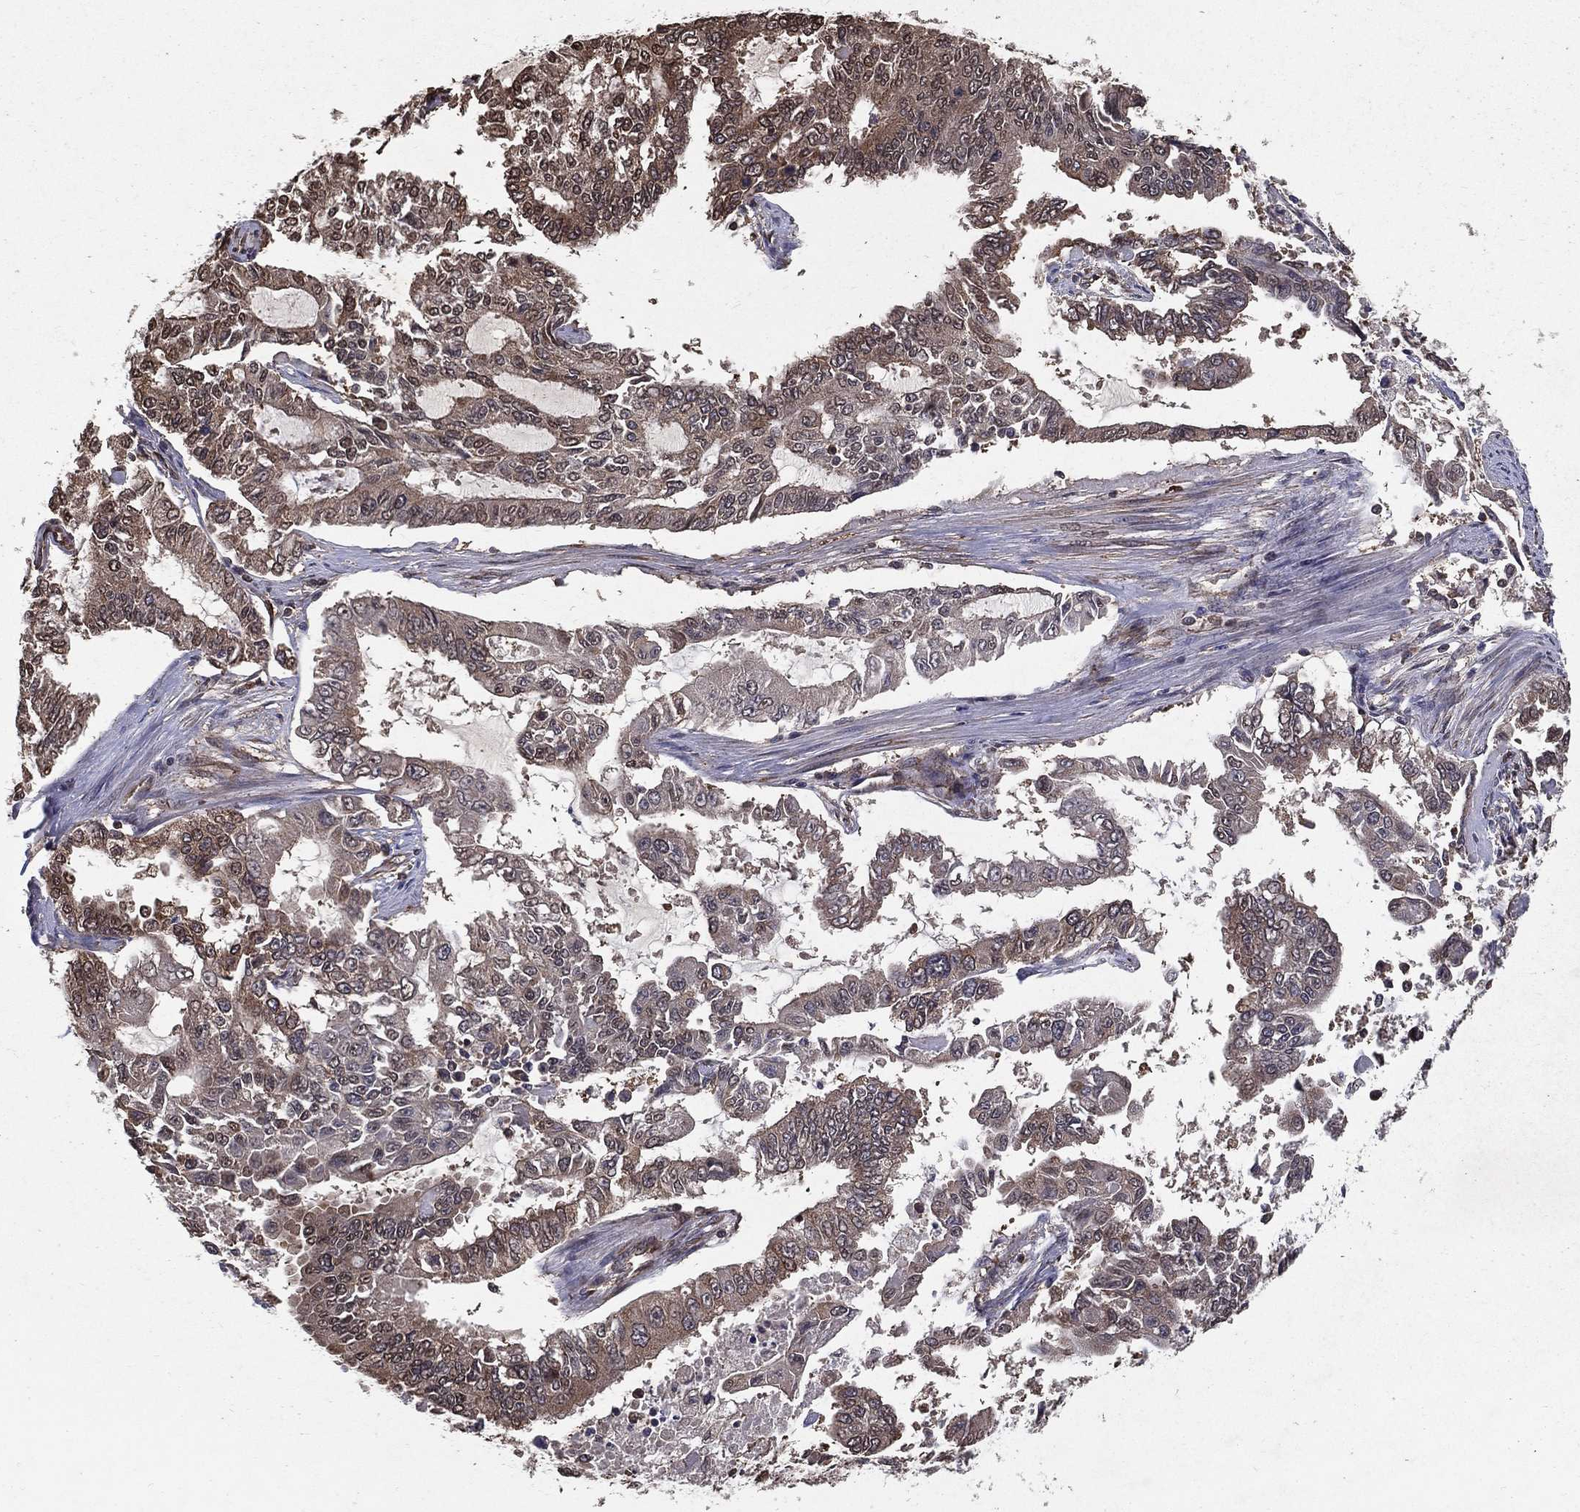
{"staining": {"intensity": "weak", "quantity": "<25%", "location": "cytoplasmic/membranous"}, "tissue": "endometrial cancer", "cell_type": "Tumor cells", "image_type": "cancer", "snomed": [{"axis": "morphology", "description": "Adenocarcinoma, NOS"}, {"axis": "topography", "description": "Uterus"}], "caption": "Immunohistochemistry (IHC) of endometrial cancer displays no positivity in tumor cells.", "gene": "CERS2", "patient": {"sex": "female", "age": 59}}